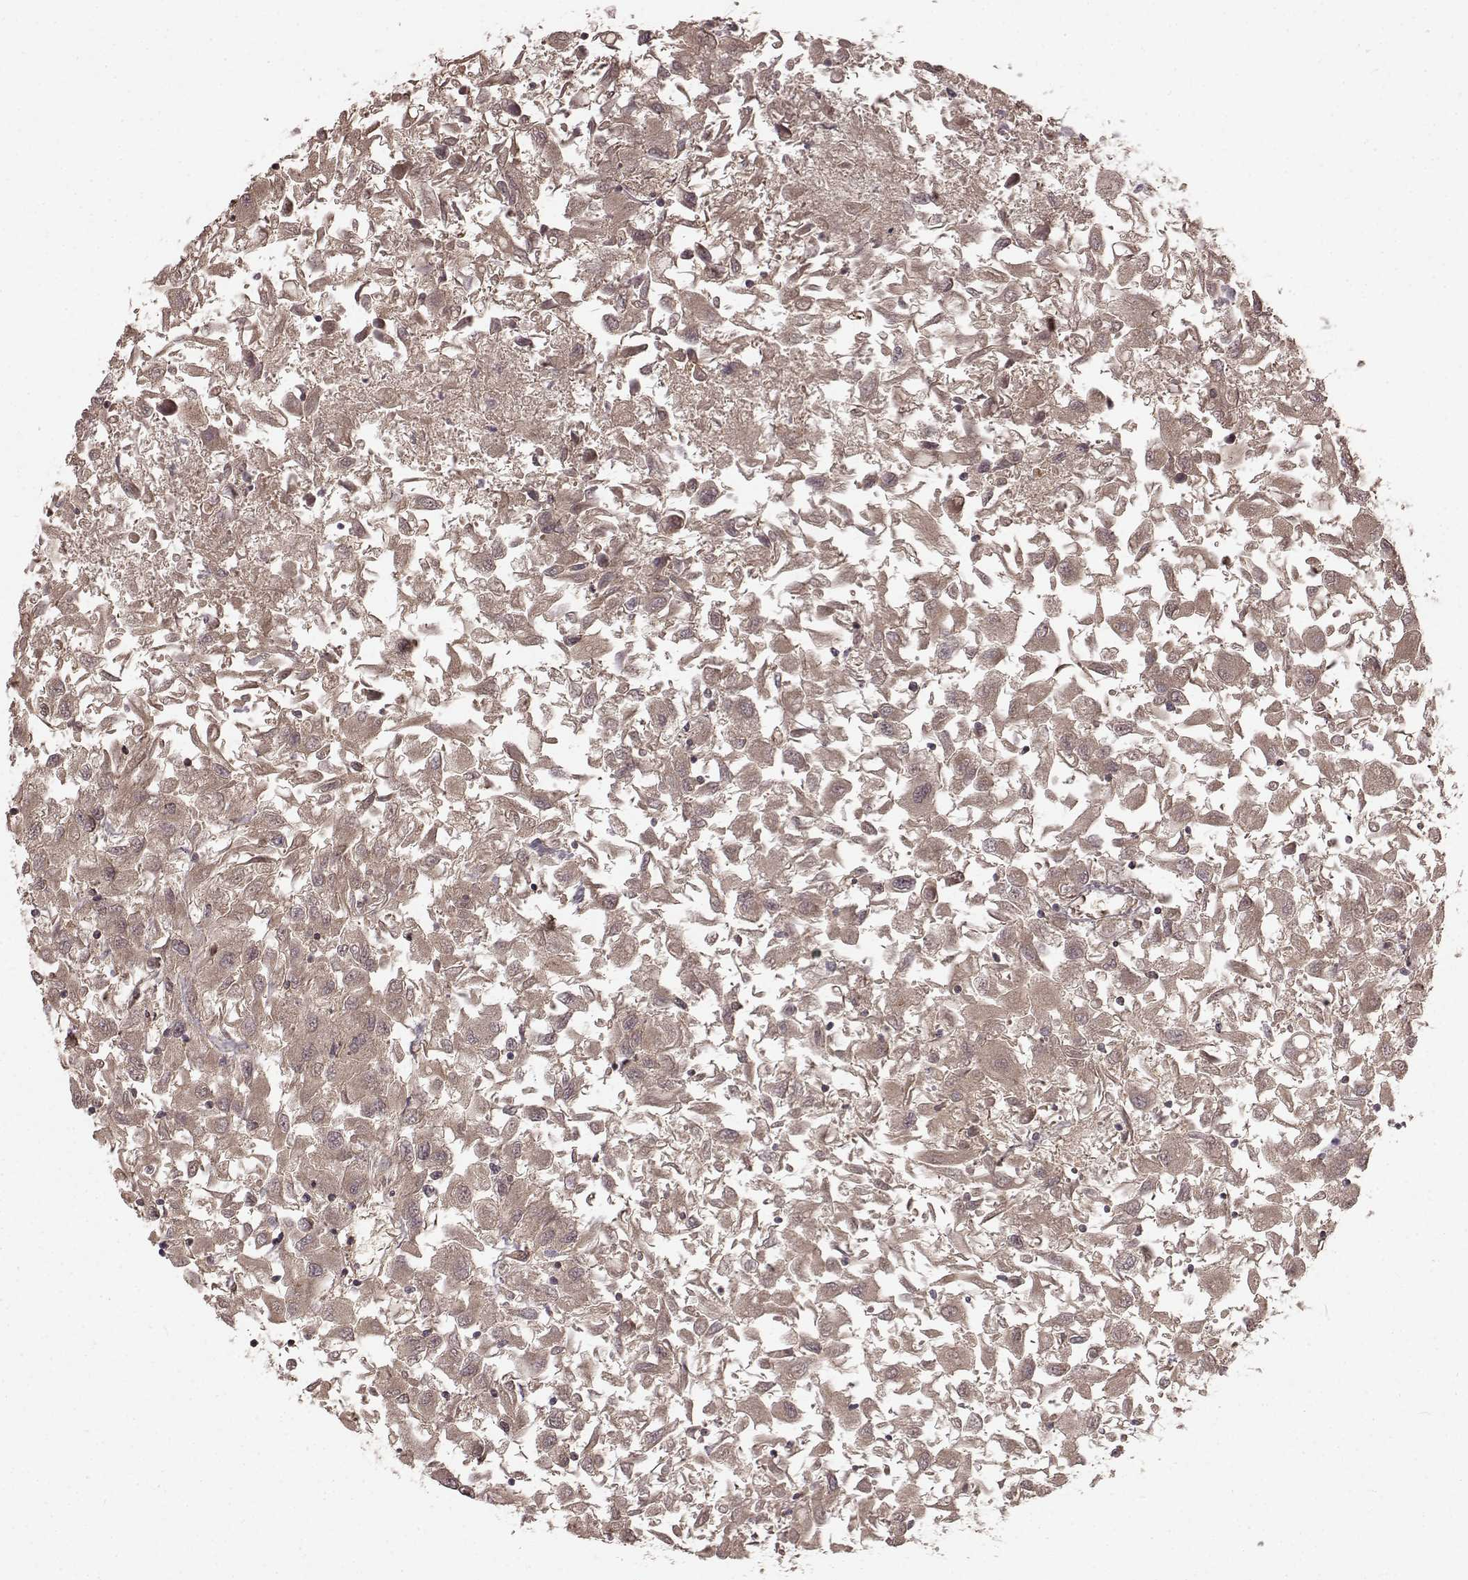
{"staining": {"intensity": "weak", "quantity": "25%-75%", "location": "cytoplasmic/membranous"}, "tissue": "renal cancer", "cell_type": "Tumor cells", "image_type": "cancer", "snomed": [{"axis": "morphology", "description": "Adenocarcinoma, NOS"}, {"axis": "topography", "description": "Kidney"}], "caption": "A micrograph of human adenocarcinoma (renal) stained for a protein displays weak cytoplasmic/membranous brown staining in tumor cells.", "gene": "GSS", "patient": {"sex": "female", "age": 76}}